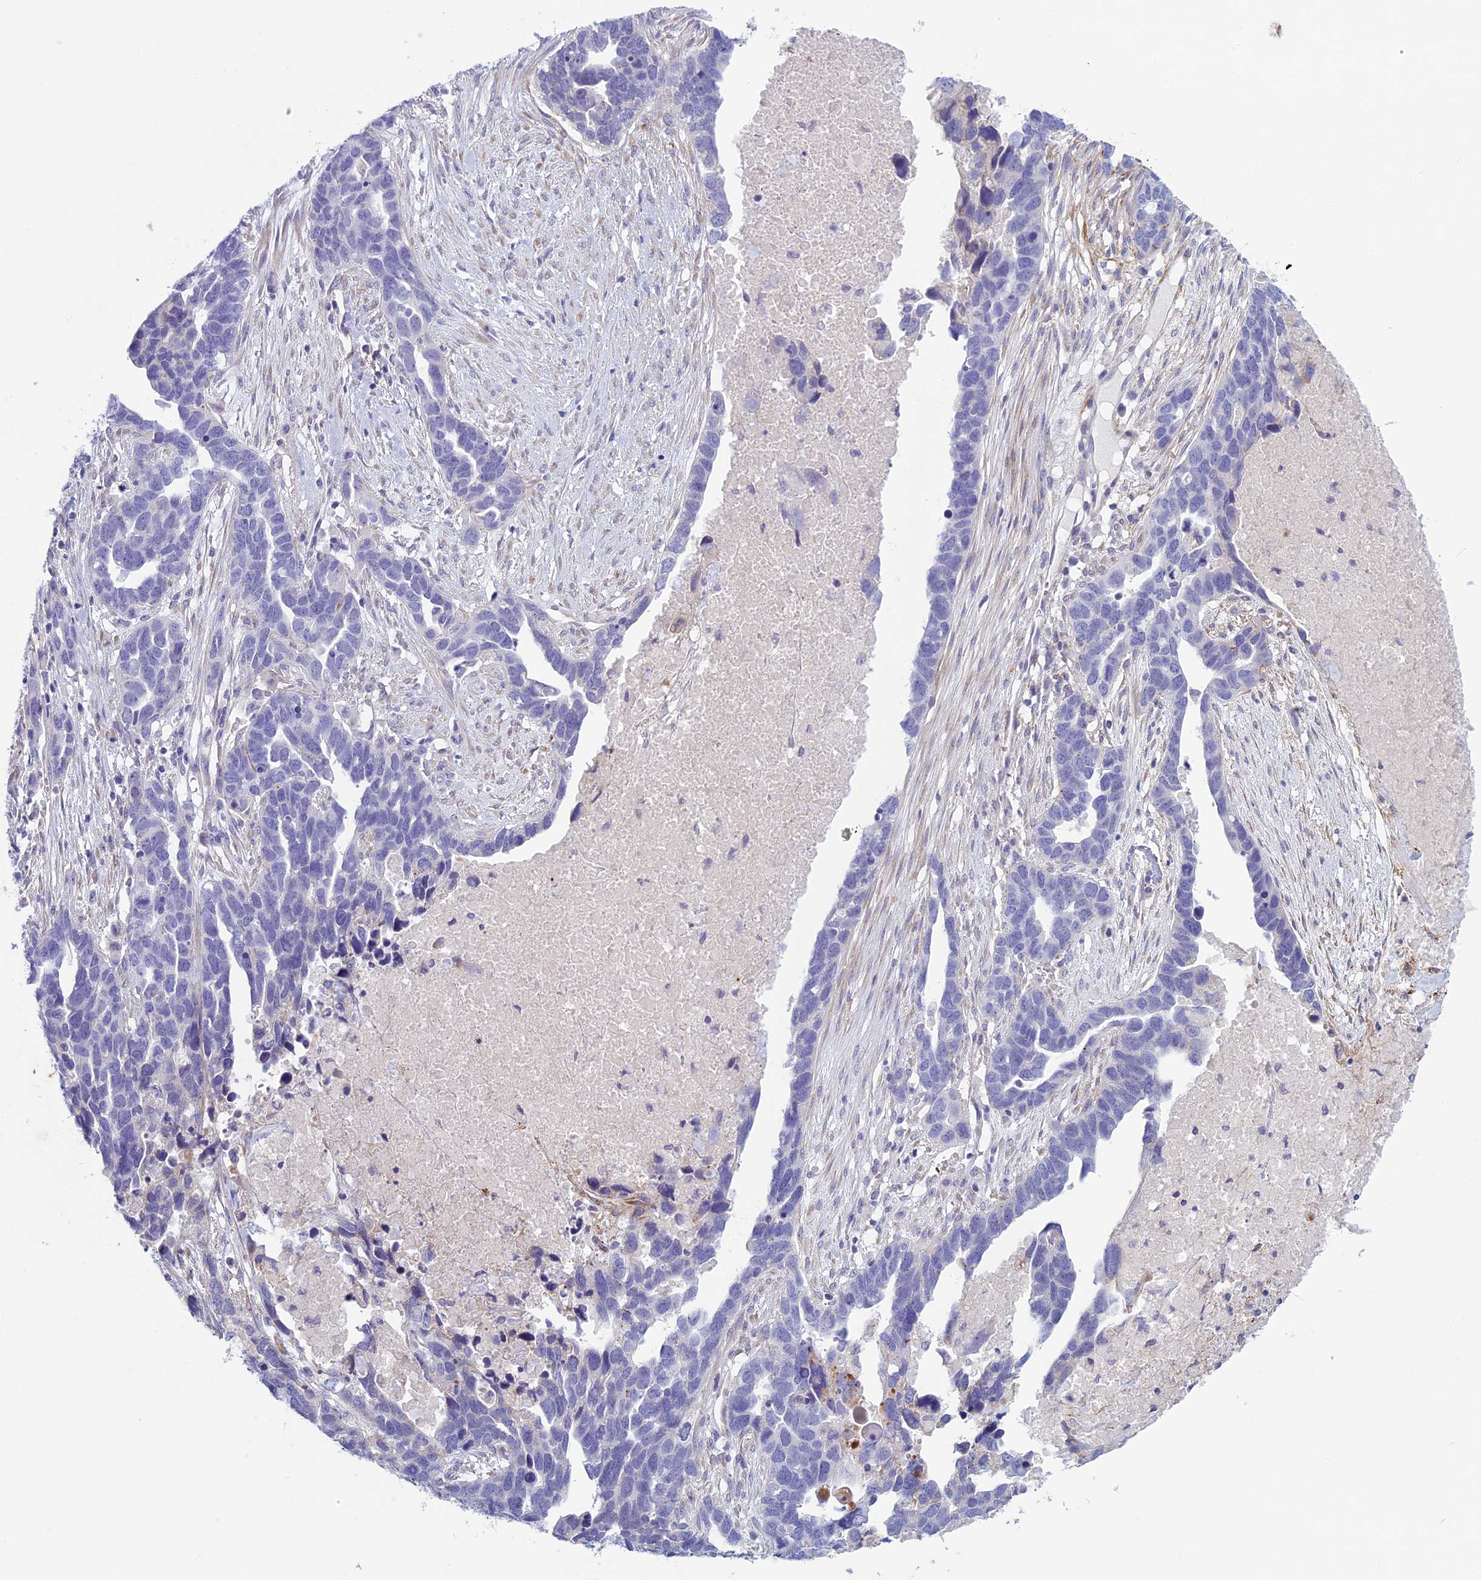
{"staining": {"intensity": "negative", "quantity": "none", "location": "none"}, "tissue": "ovarian cancer", "cell_type": "Tumor cells", "image_type": "cancer", "snomed": [{"axis": "morphology", "description": "Cystadenocarcinoma, serous, NOS"}, {"axis": "topography", "description": "Ovary"}], "caption": "There is no significant expression in tumor cells of ovarian cancer.", "gene": "SPHKAP", "patient": {"sex": "female", "age": 54}}